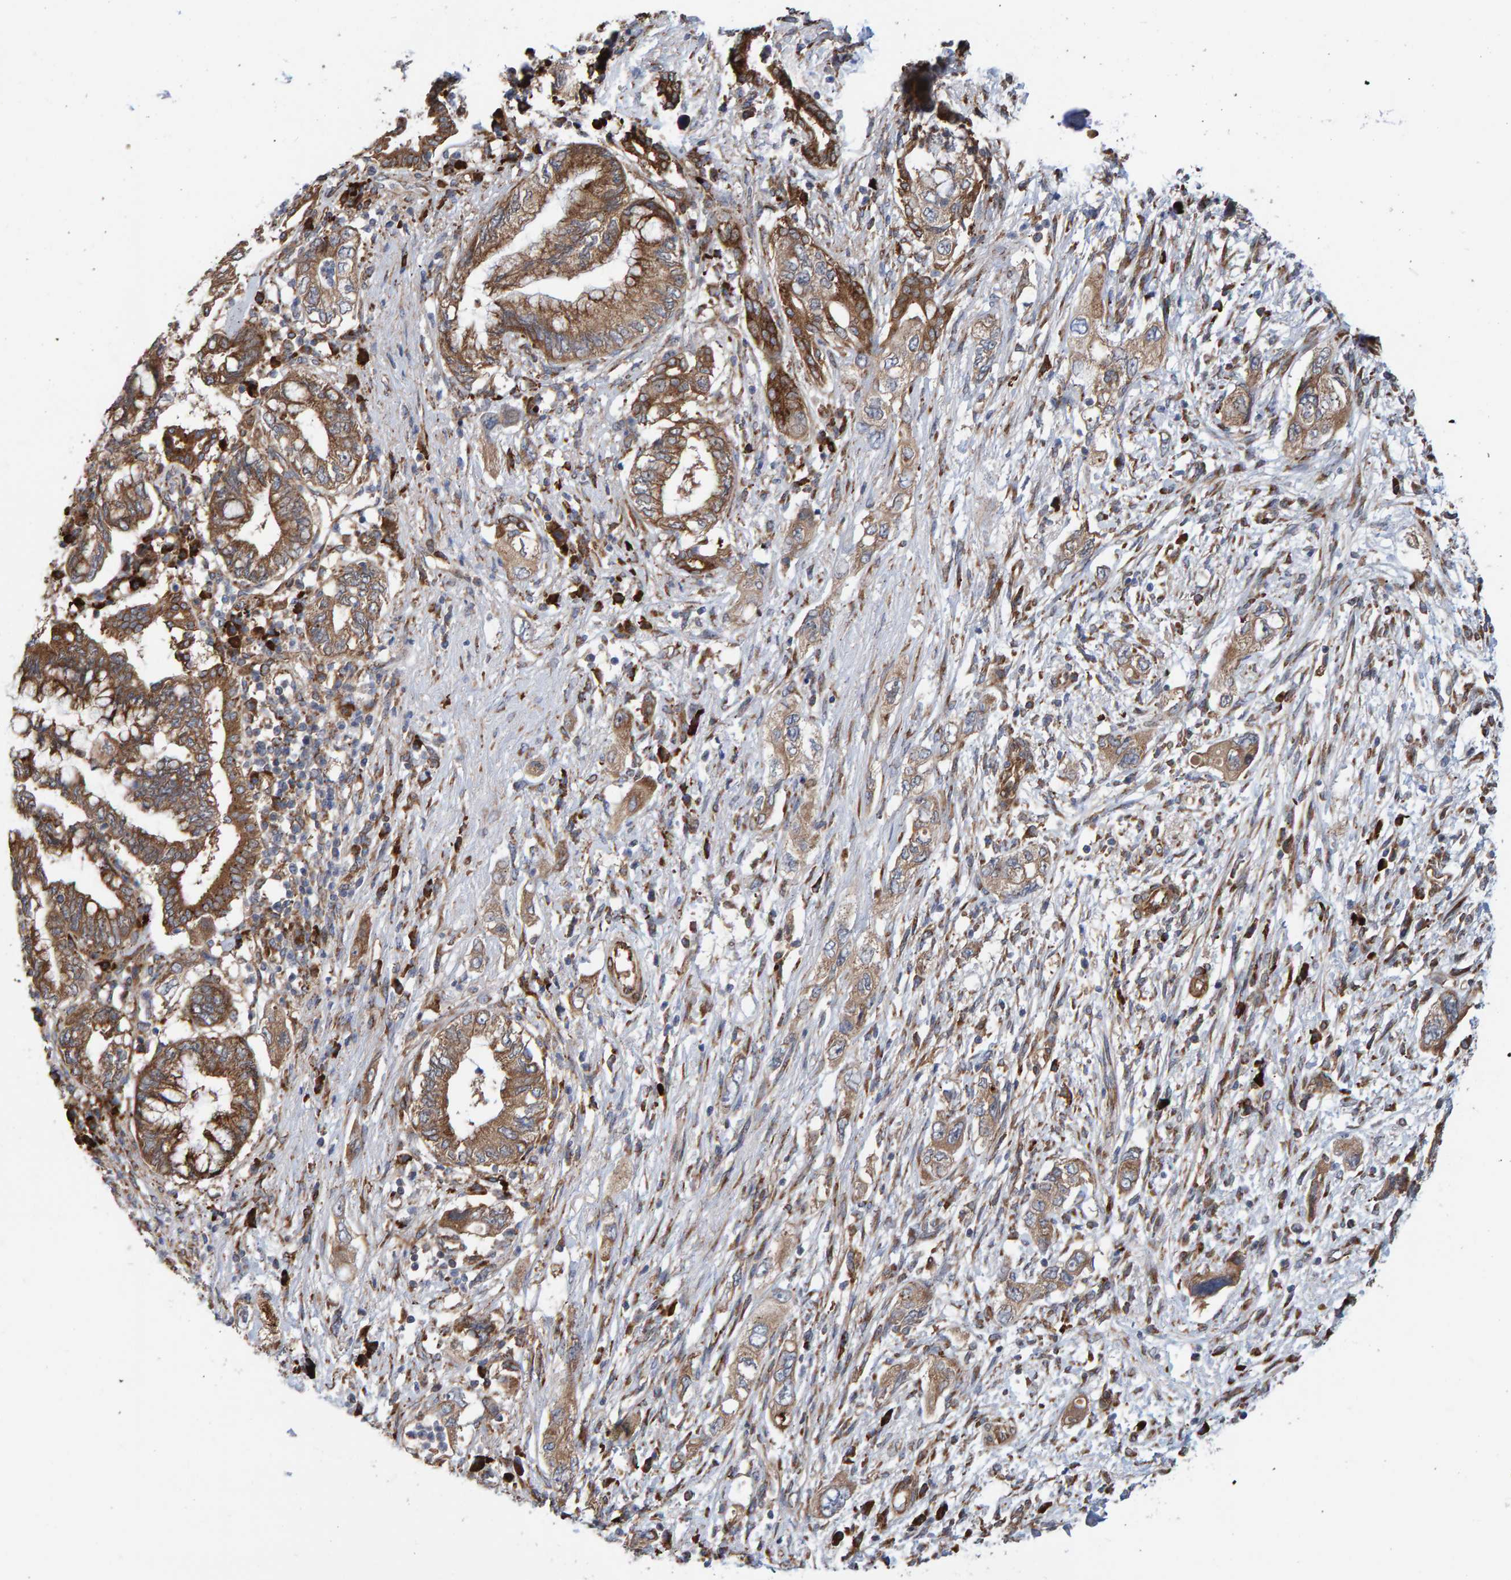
{"staining": {"intensity": "moderate", "quantity": ">75%", "location": "cytoplasmic/membranous"}, "tissue": "pancreatic cancer", "cell_type": "Tumor cells", "image_type": "cancer", "snomed": [{"axis": "morphology", "description": "Adenocarcinoma, NOS"}, {"axis": "topography", "description": "Pancreas"}], "caption": "This is a histology image of immunohistochemistry staining of pancreatic adenocarcinoma, which shows moderate staining in the cytoplasmic/membranous of tumor cells.", "gene": "KIAA0753", "patient": {"sex": "female", "age": 73}}